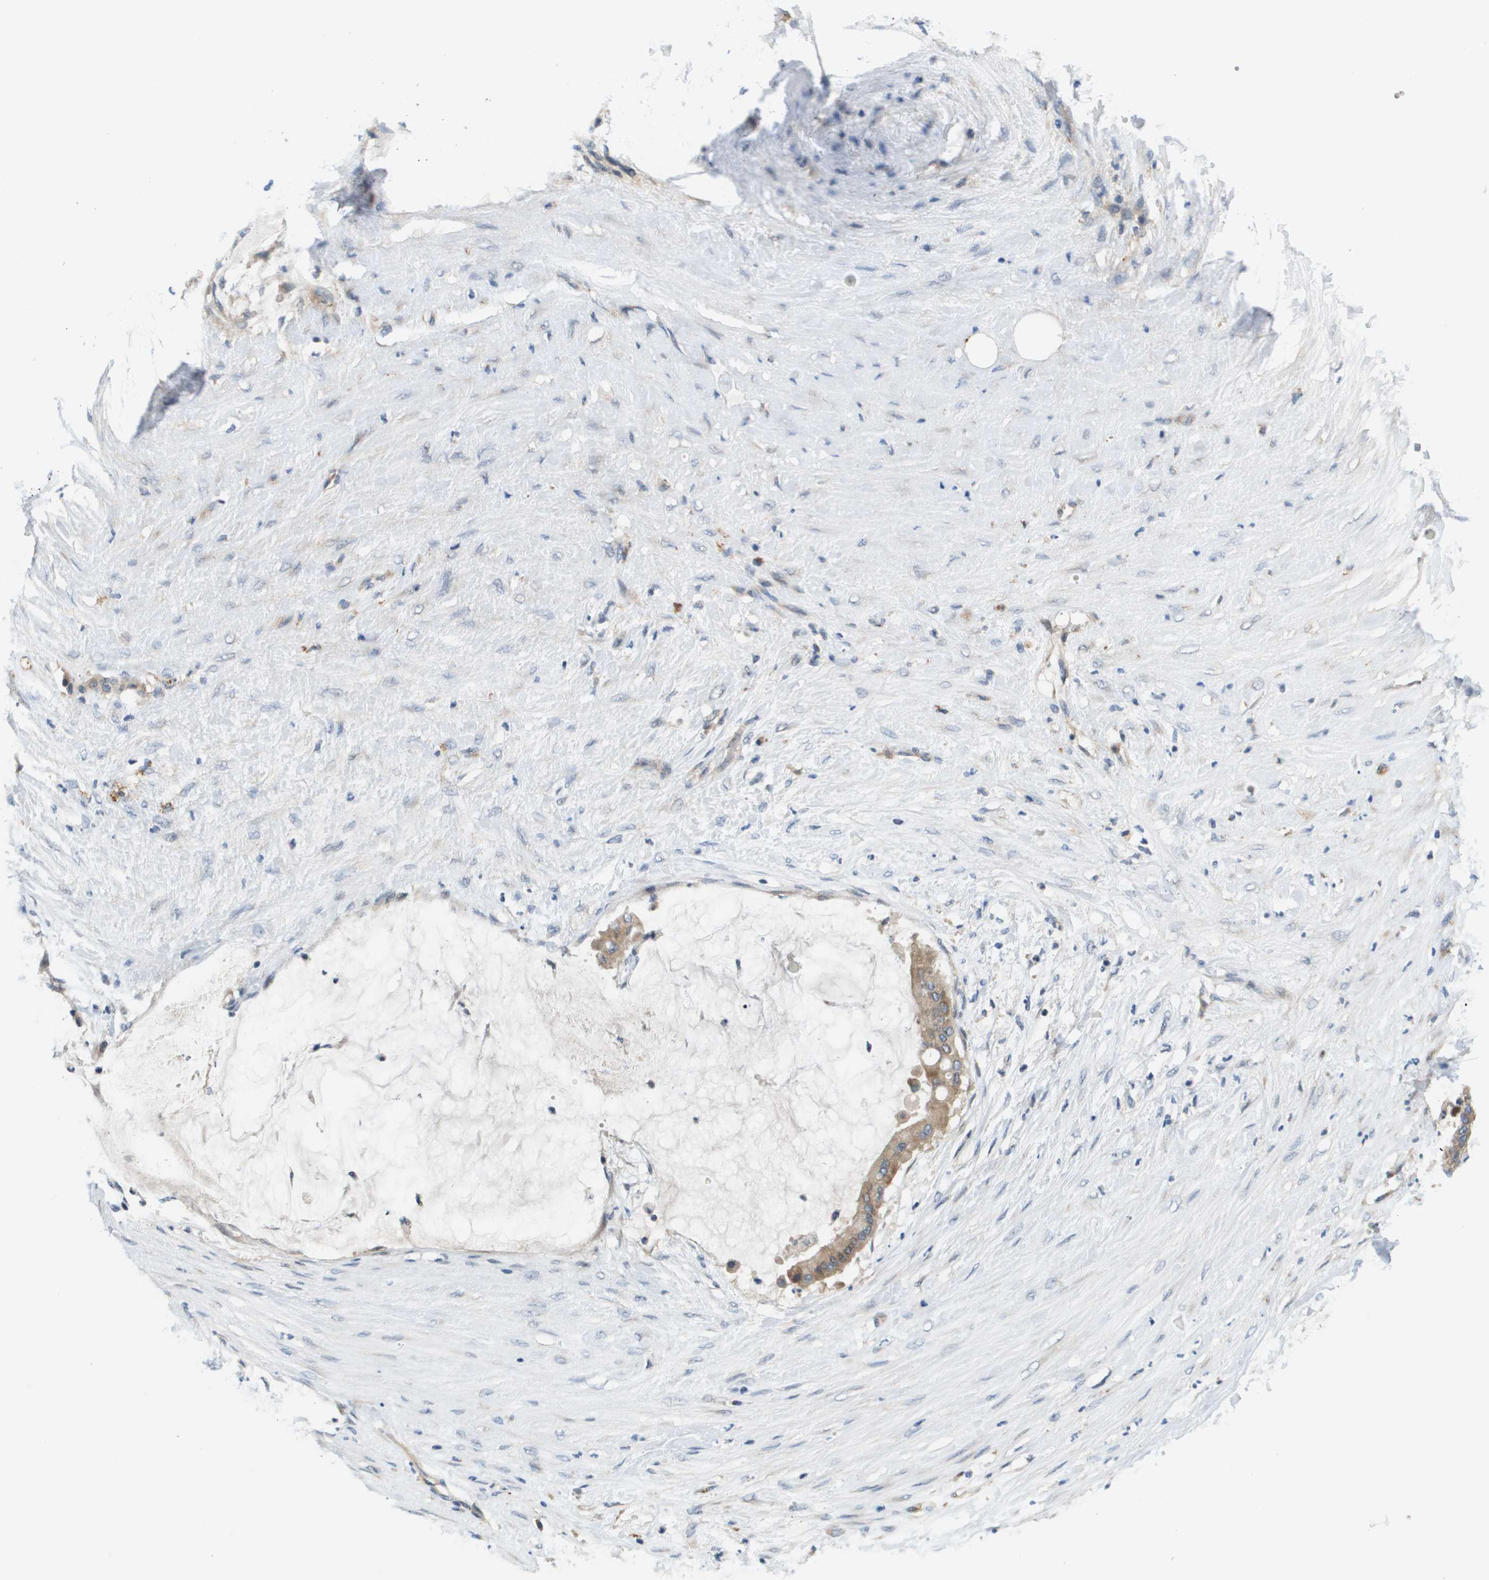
{"staining": {"intensity": "moderate", "quantity": ">75%", "location": "cytoplasmic/membranous"}, "tissue": "pancreatic cancer", "cell_type": "Tumor cells", "image_type": "cancer", "snomed": [{"axis": "morphology", "description": "Adenocarcinoma, NOS"}, {"axis": "topography", "description": "Pancreas"}], "caption": "Brown immunohistochemical staining in pancreatic cancer reveals moderate cytoplasmic/membranous staining in approximately >75% of tumor cells.", "gene": "SLC25A20", "patient": {"sex": "male", "age": 41}}